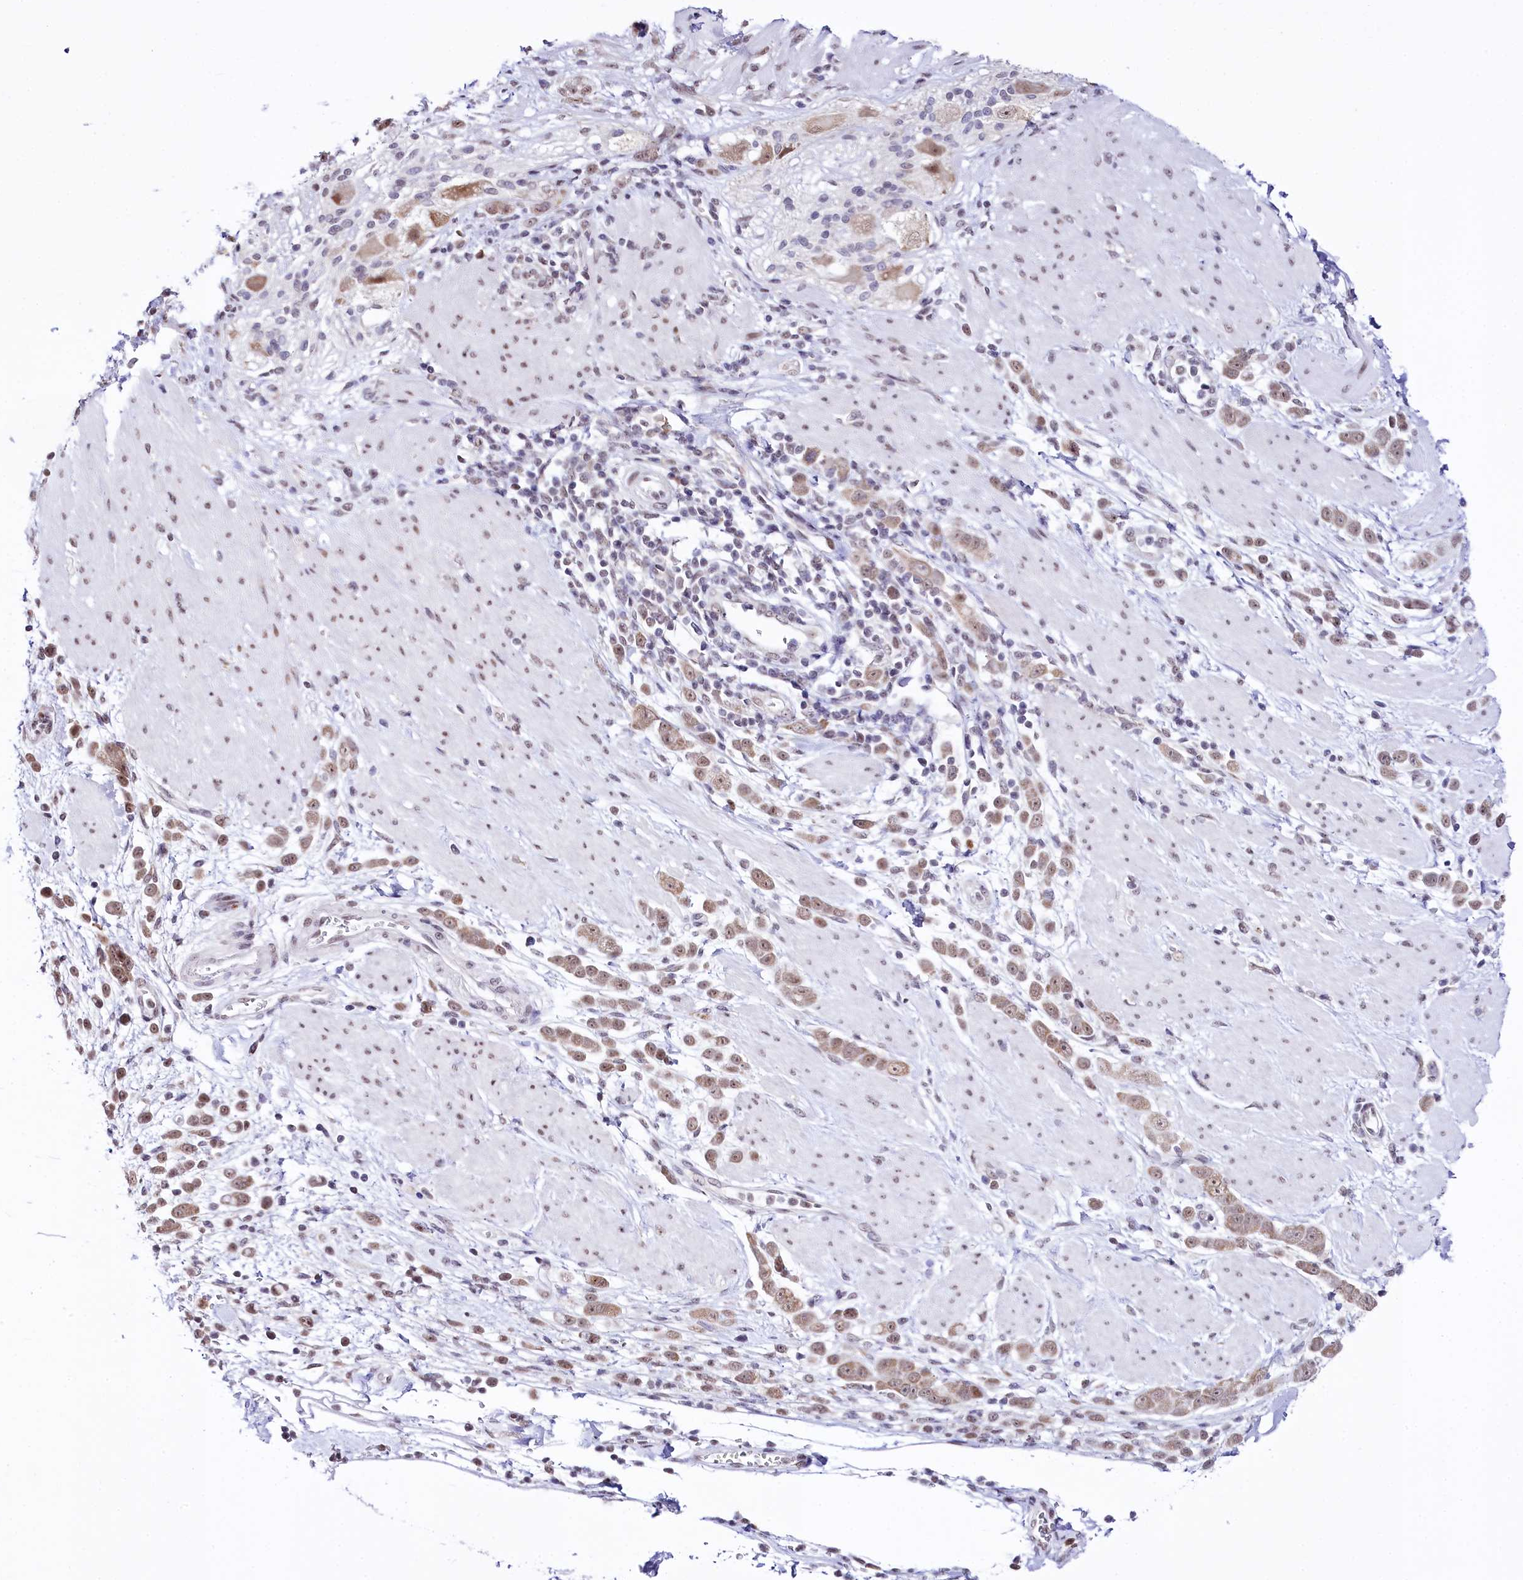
{"staining": {"intensity": "weak", "quantity": ">75%", "location": "cytoplasmic/membranous,nuclear"}, "tissue": "pancreatic cancer", "cell_type": "Tumor cells", "image_type": "cancer", "snomed": [{"axis": "morphology", "description": "Normal tissue, NOS"}, {"axis": "morphology", "description": "Adenocarcinoma, NOS"}, {"axis": "topography", "description": "Pancreas"}], "caption": "Immunohistochemistry (DAB (3,3'-diaminobenzidine)) staining of adenocarcinoma (pancreatic) reveals weak cytoplasmic/membranous and nuclear protein staining in about >75% of tumor cells. The protein is stained brown, and the nuclei are stained in blue (DAB IHC with brightfield microscopy, high magnification).", "gene": "SPATS2", "patient": {"sex": "female", "age": 64}}